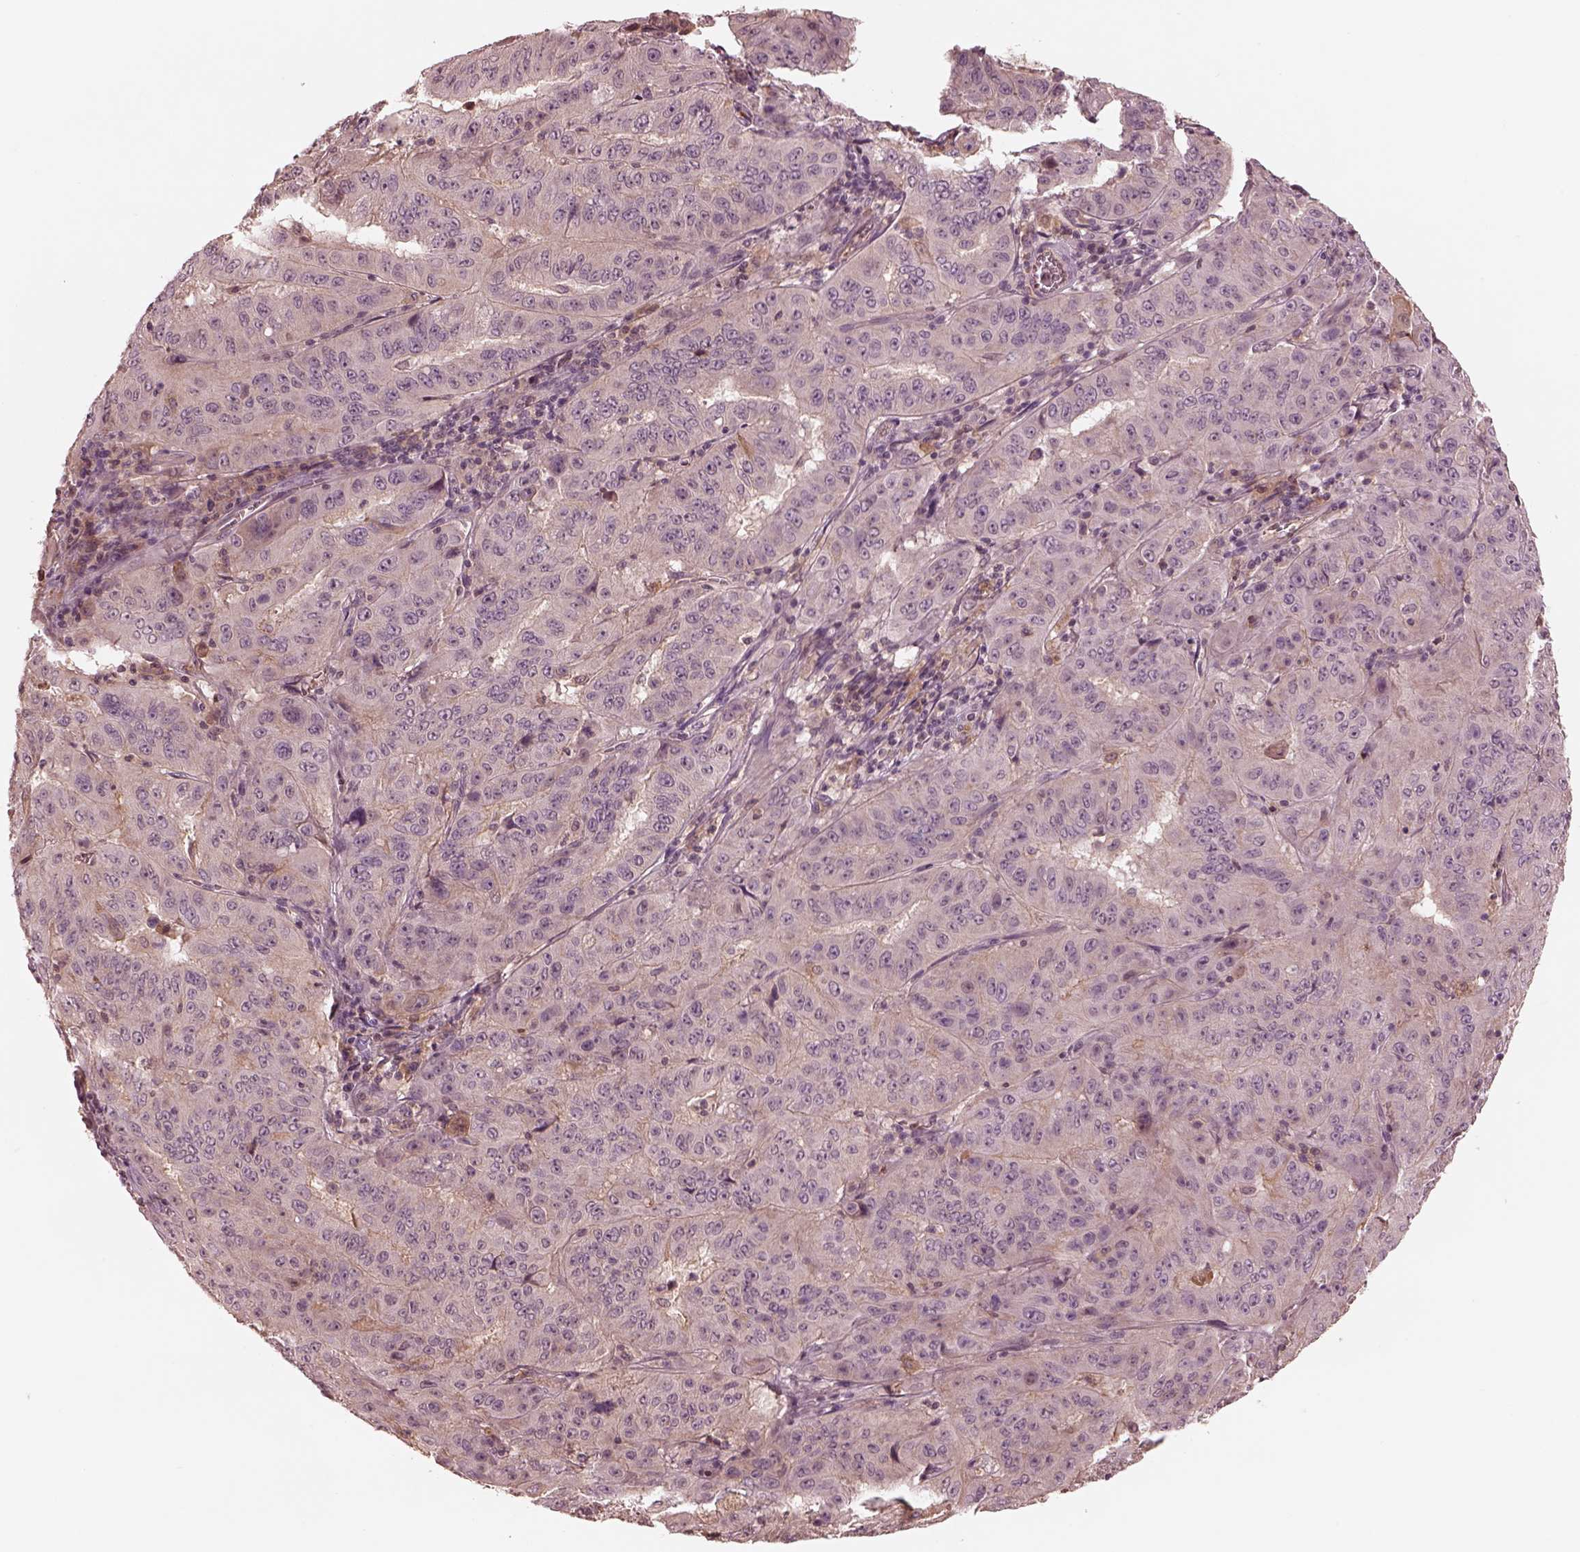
{"staining": {"intensity": "negative", "quantity": "none", "location": "none"}, "tissue": "pancreatic cancer", "cell_type": "Tumor cells", "image_type": "cancer", "snomed": [{"axis": "morphology", "description": "Adenocarcinoma, NOS"}, {"axis": "topography", "description": "Pancreas"}], "caption": "DAB immunohistochemical staining of human pancreatic cancer (adenocarcinoma) exhibits no significant positivity in tumor cells.", "gene": "TF", "patient": {"sex": "male", "age": 63}}